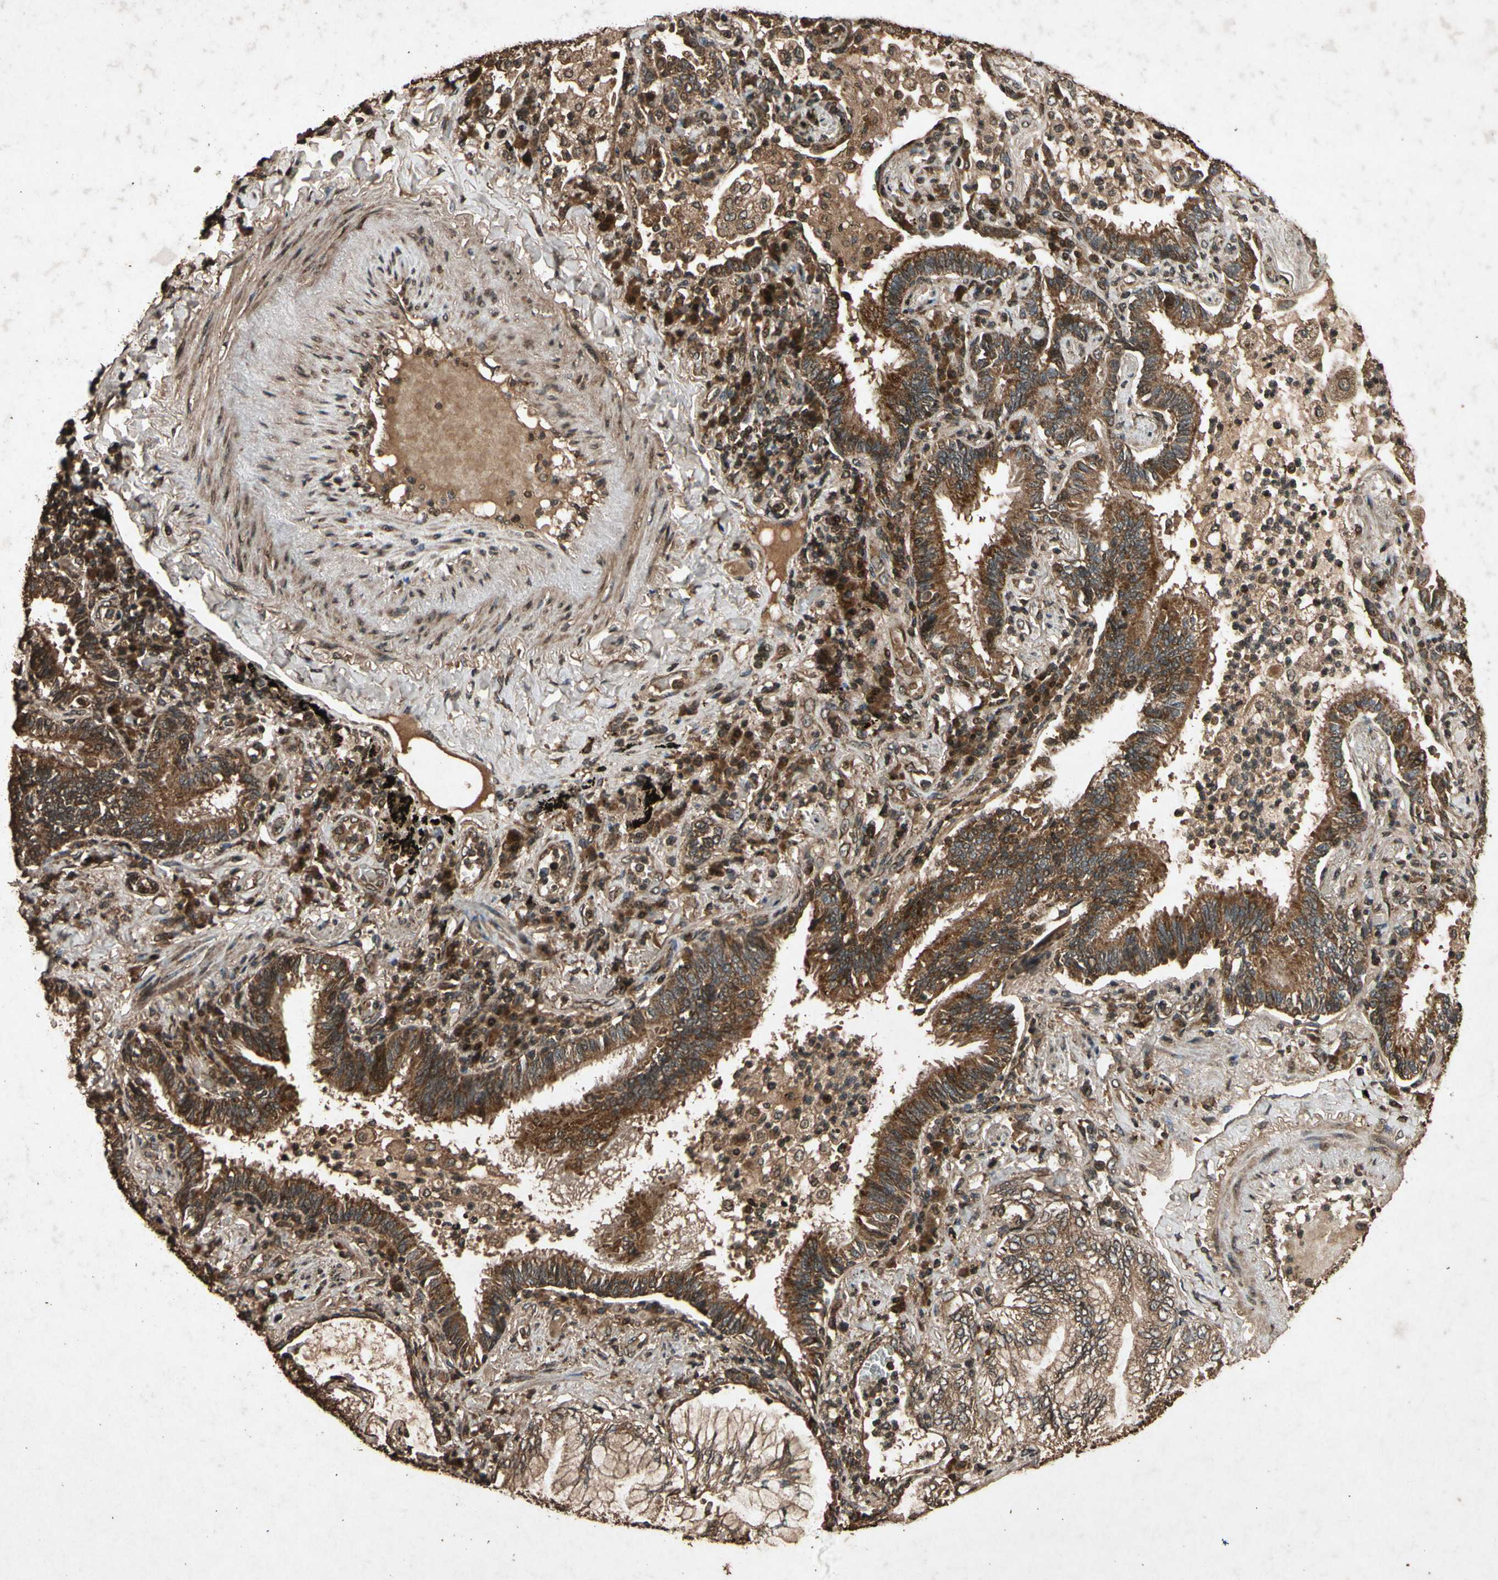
{"staining": {"intensity": "strong", "quantity": ">75%", "location": "cytoplasmic/membranous"}, "tissue": "lung cancer", "cell_type": "Tumor cells", "image_type": "cancer", "snomed": [{"axis": "morphology", "description": "Normal tissue, NOS"}, {"axis": "morphology", "description": "Adenocarcinoma, NOS"}, {"axis": "topography", "description": "Bronchus"}, {"axis": "topography", "description": "Lung"}], "caption": "A micrograph showing strong cytoplasmic/membranous positivity in about >75% of tumor cells in adenocarcinoma (lung), as visualized by brown immunohistochemical staining.", "gene": "TXN2", "patient": {"sex": "female", "age": 70}}